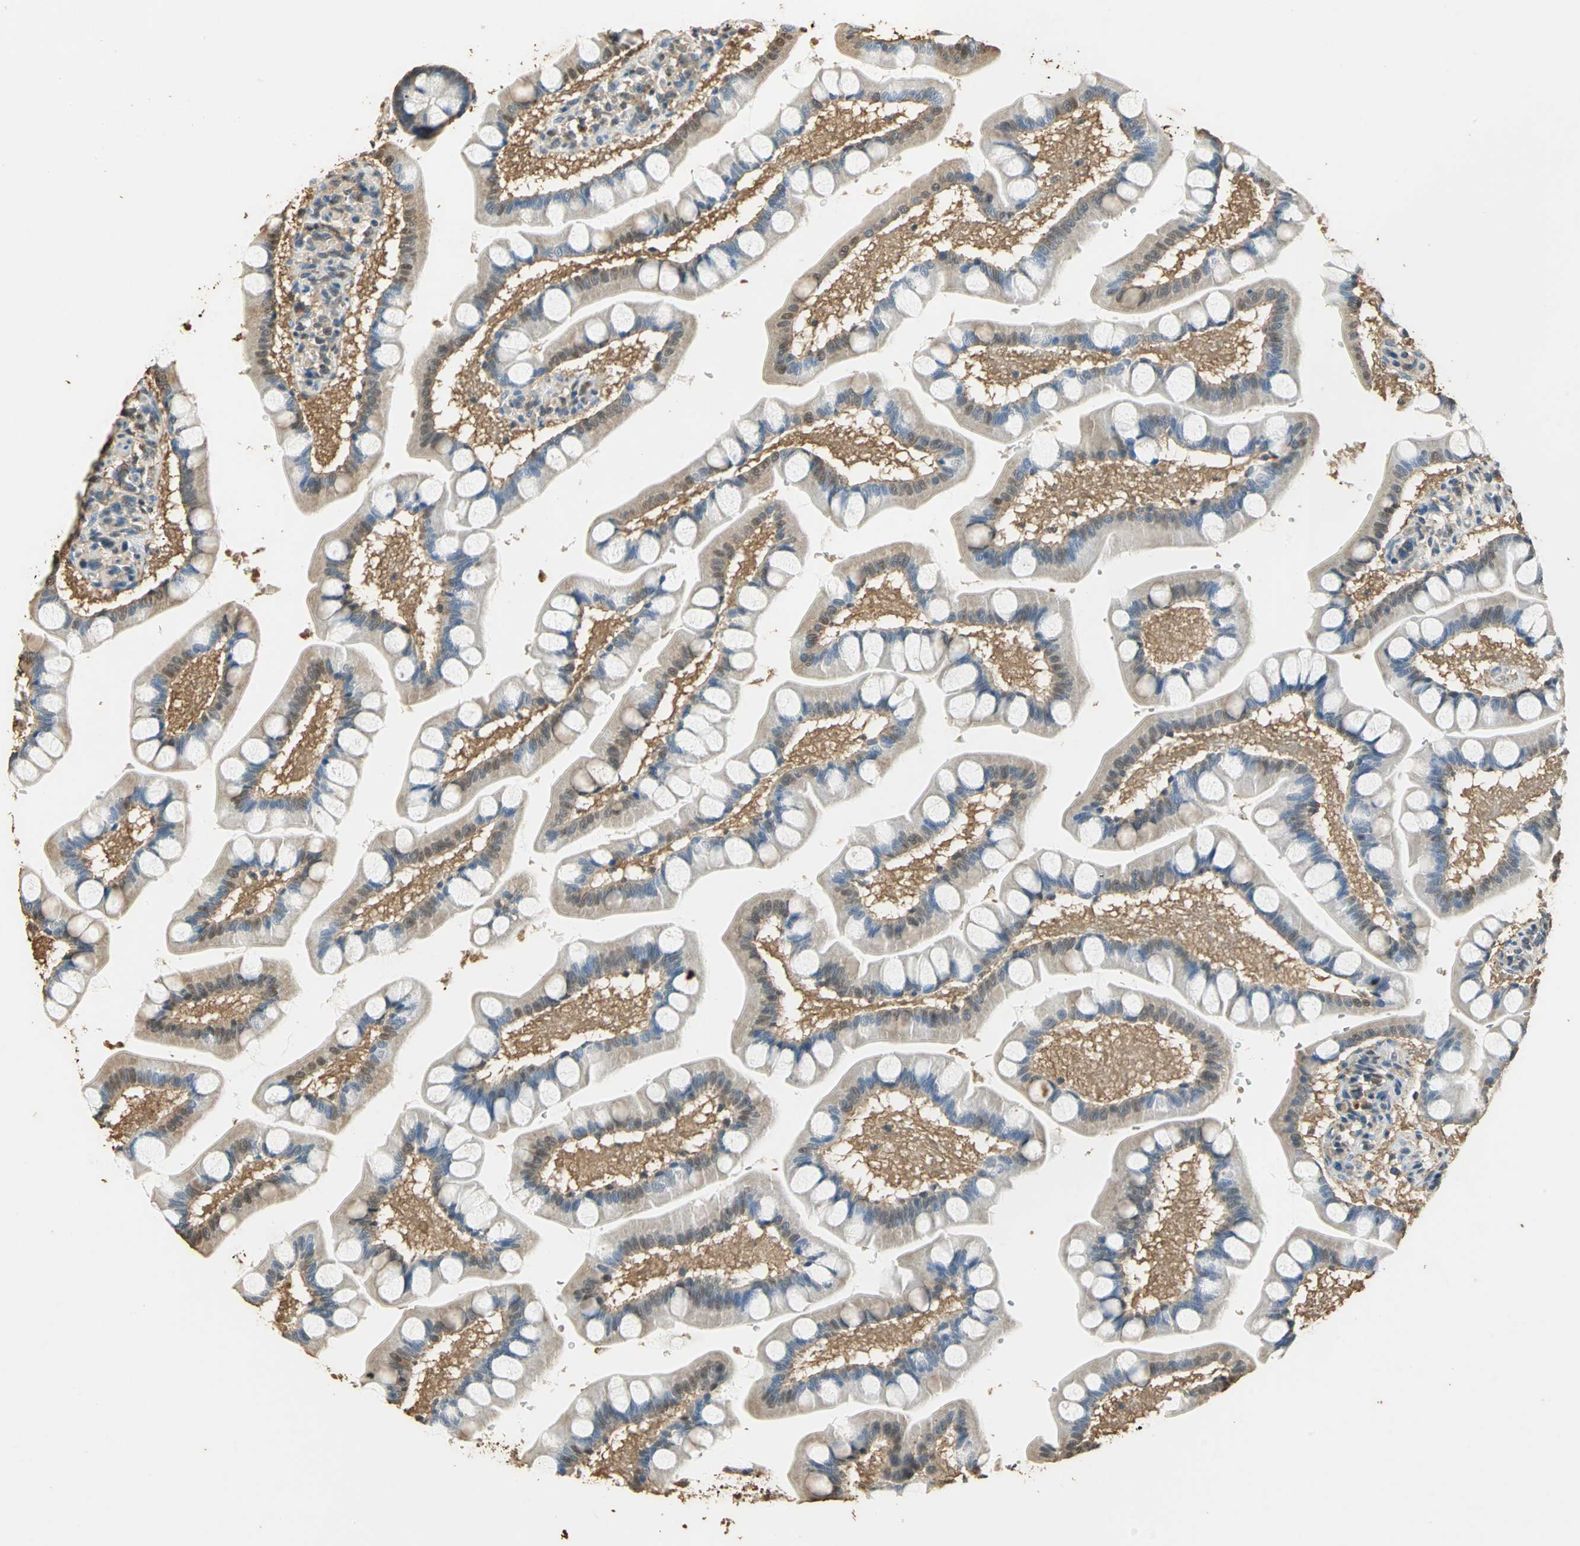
{"staining": {"intensity": "moderate", "quantity": ">75%", "location": "cytoplasmic/membranous"}, "tissue": "small intestine", "cell_type": "Glandular cells", "image_type": "normal", "snomed": [{"axis": "morphology", "description": "Normal tissue, NOS"}, {"axis": "topography", "description": "Small intestine"}], "caption": "Unremarkable small intestine demonstrates moderate cytoplasmic/membranous expression in approximately >75% of glandular cells (DAB = brown stain, brightfield microscopy at high magnification)..", "gene": "GAPDH", "patient": {"sex": "male", "age": 41}}